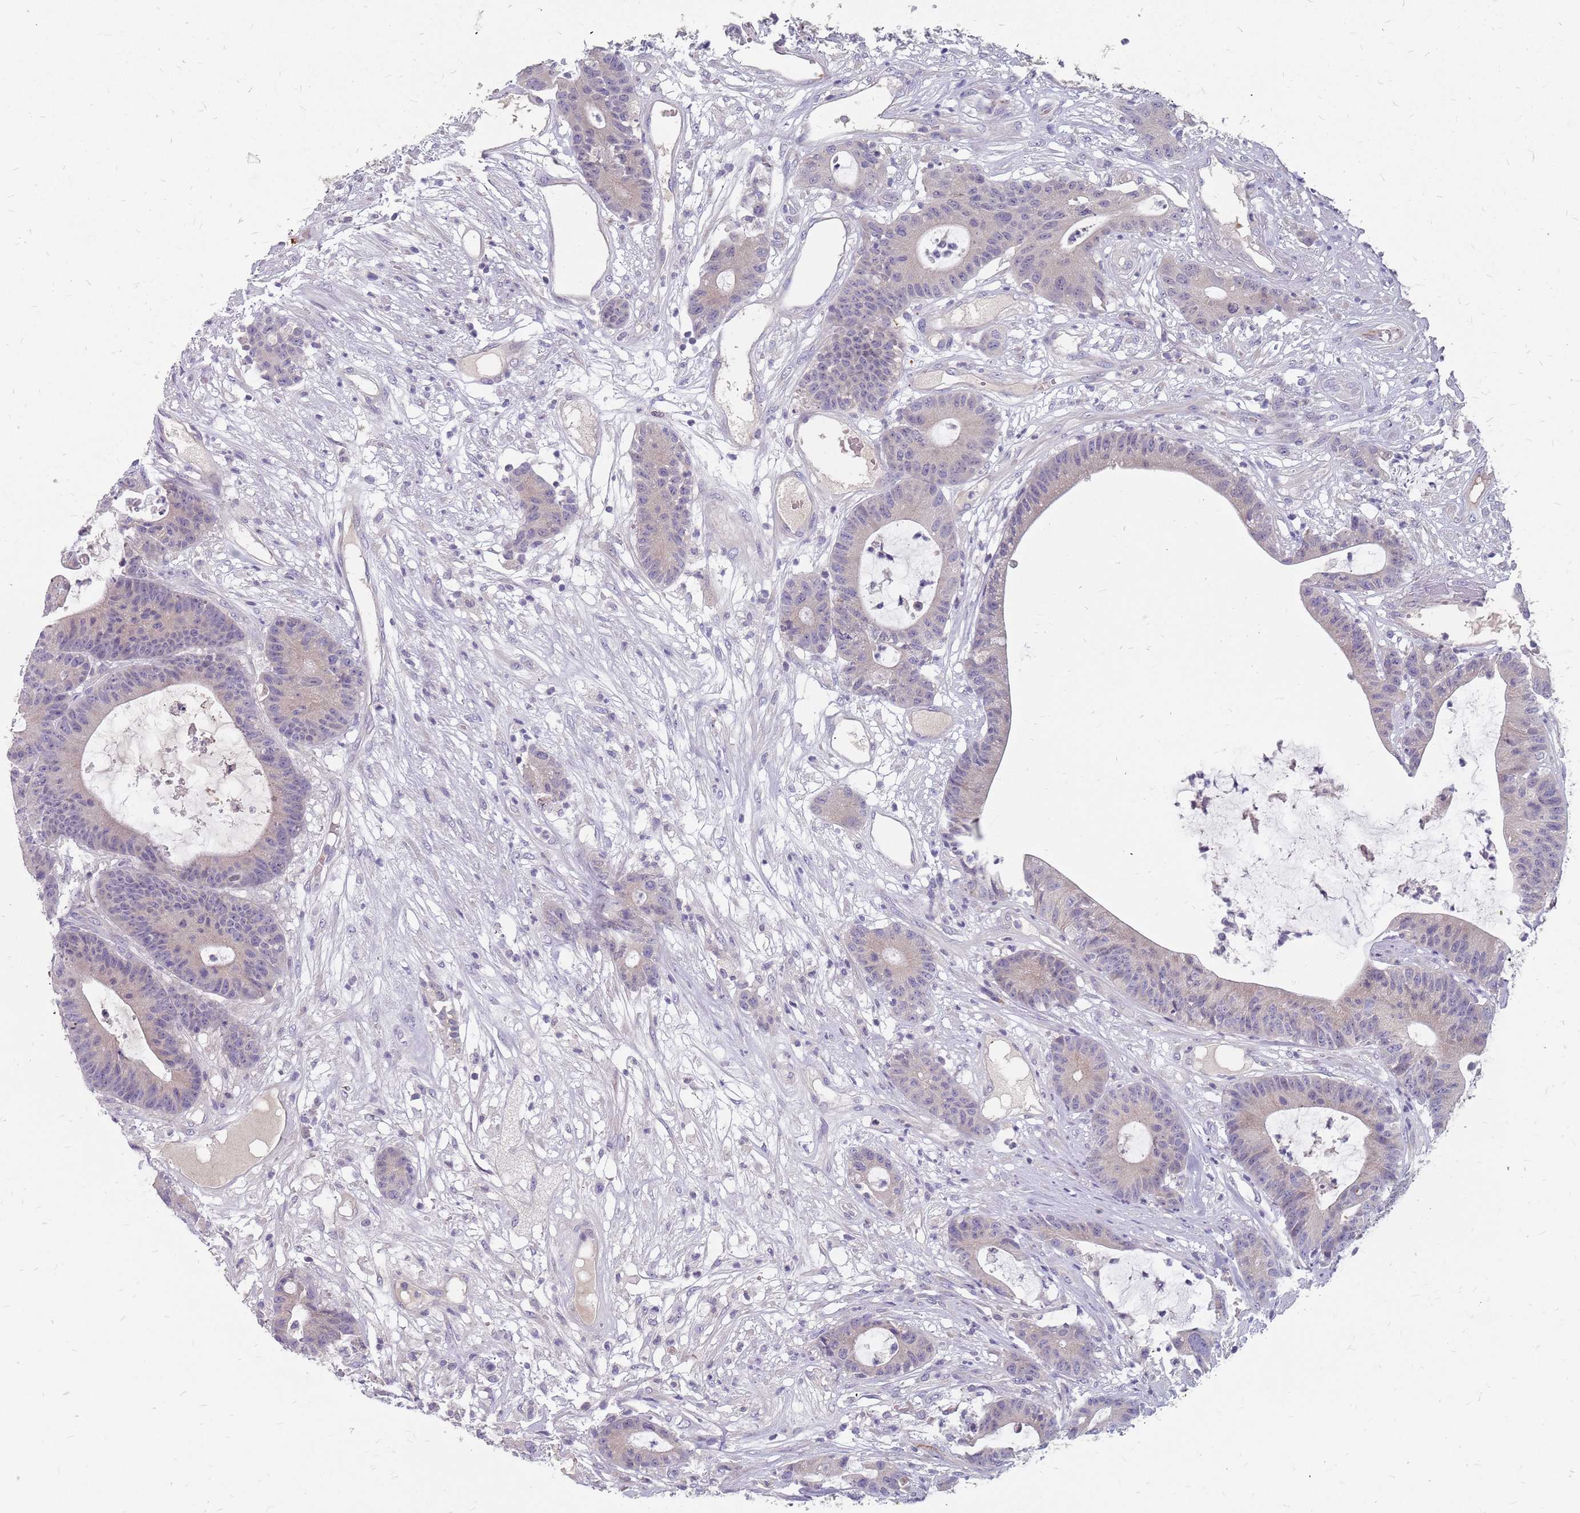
{"staining": {"intensity": "negative", "quantity": "none", "location": "none"}, "tissue": "colorectal cancer", "cell_type": "Tumor cells", "image_type": "cancer", "snomed": [{"axis": "morphology", "description": "Adenocarcinoma, NOS"}, {"axis": "topography", "description": "Colon"}], "caption": "Tumor cells are negative for protein expression in human adenocarcinoma (colorectal).", "gene": "CMTR2", "patient": {"sex": "female", "age": 84}}